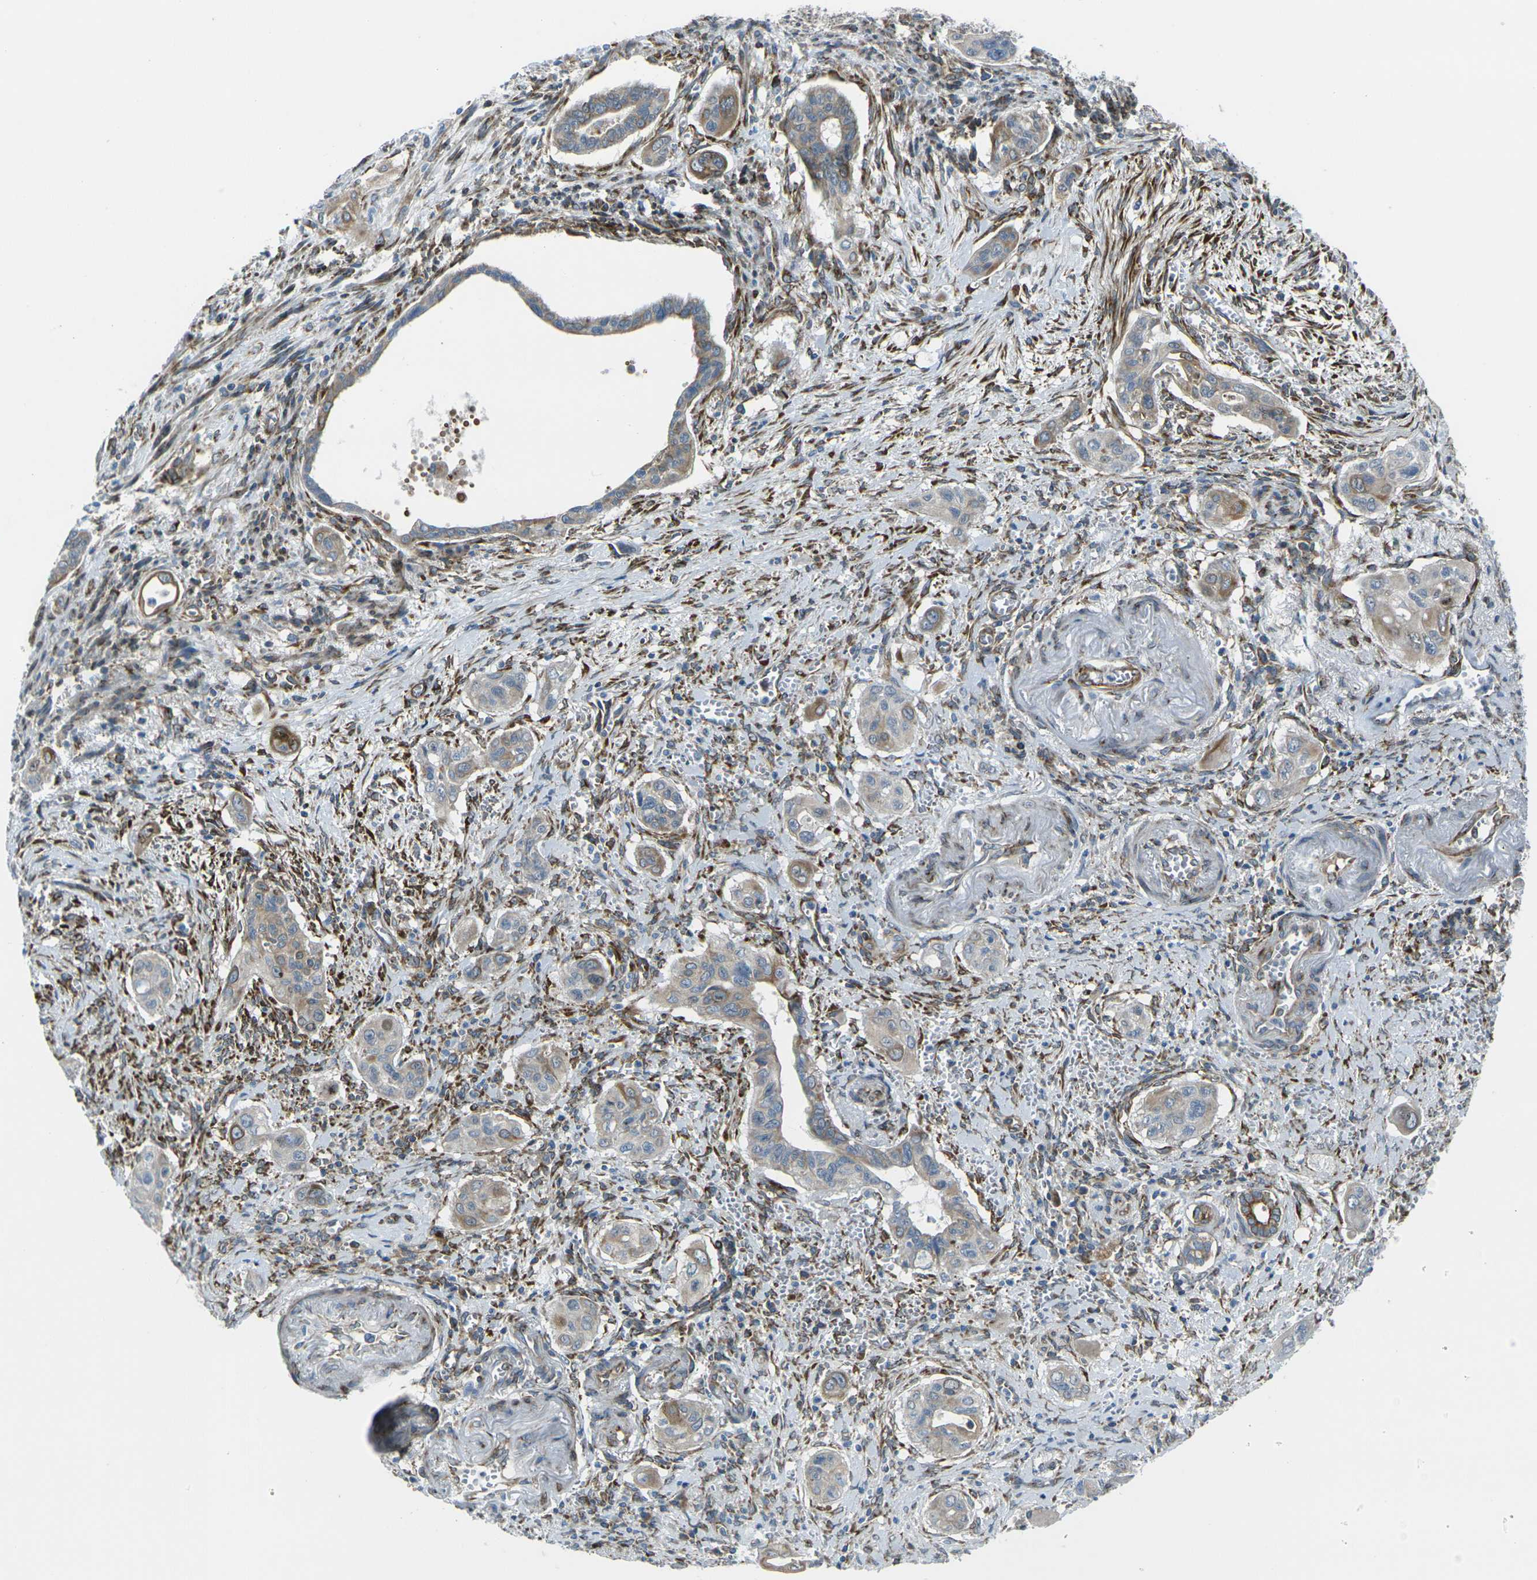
{"staining": {"intensity": "moderate", "quantity": "25%-75%", "location": "cytoplasmic/membranous"}, "tissue": "pancreatic cancer", "cell_type": "Tumor cells", "image_type": "cancer", "snomed": [{"axis": "morphology", "description": "Adenocarcinoma, NOS"}, {"axis": "topography", "description": "Pancreas"}], "caption": "High-power microscopy captured an immunohistochemistry image of pancreatic adenocarcinoma, revealing moderate cytoplasmic/membranous staining in about 25%-75% of tumor cells. (Stains: DAB in brown, nuclei in blue, Microscopy: brightfield microscopy at high magnification).", "gene": "CELSR2", "patient": {"sex": "male", "age": 77}}